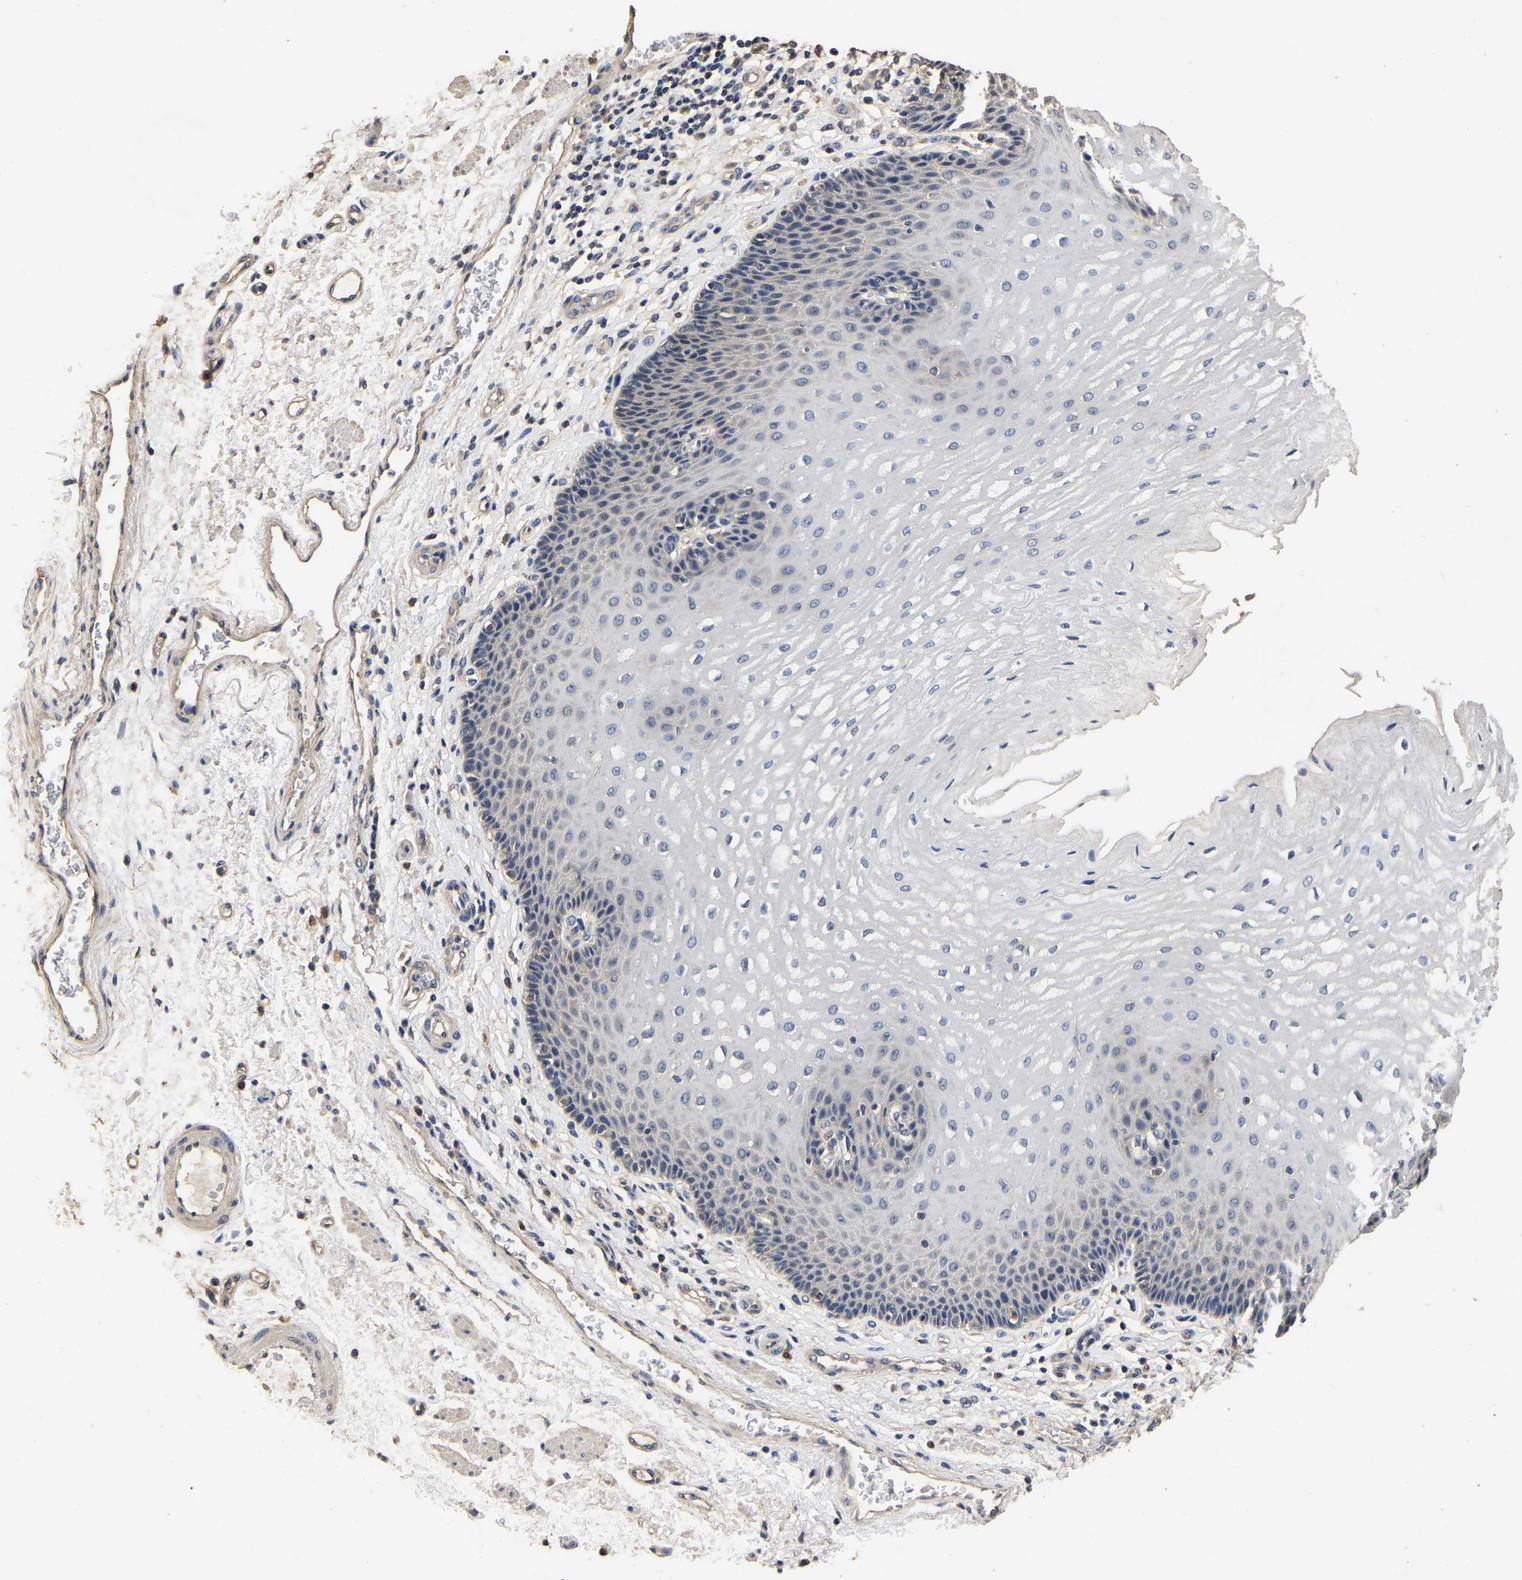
{"staining": {"intensity": "weak", "quantity": "<25%", "location": "cytoplasmic/membranous"}, "tissue": "esophagus", "cell_type": "Squamous epithelial cells", "image_type": "normal", "snomed": [{"axis": "morphology", "description": "Normal tissue, NOS"}, {"axis": "topography", "description": "Esophagus"}], "caption": "The image reveals no staining of squamous epithelial cells in normal esophagus.", "gene": "STK32C", "patient": {"sex": "male", "age": 54}}